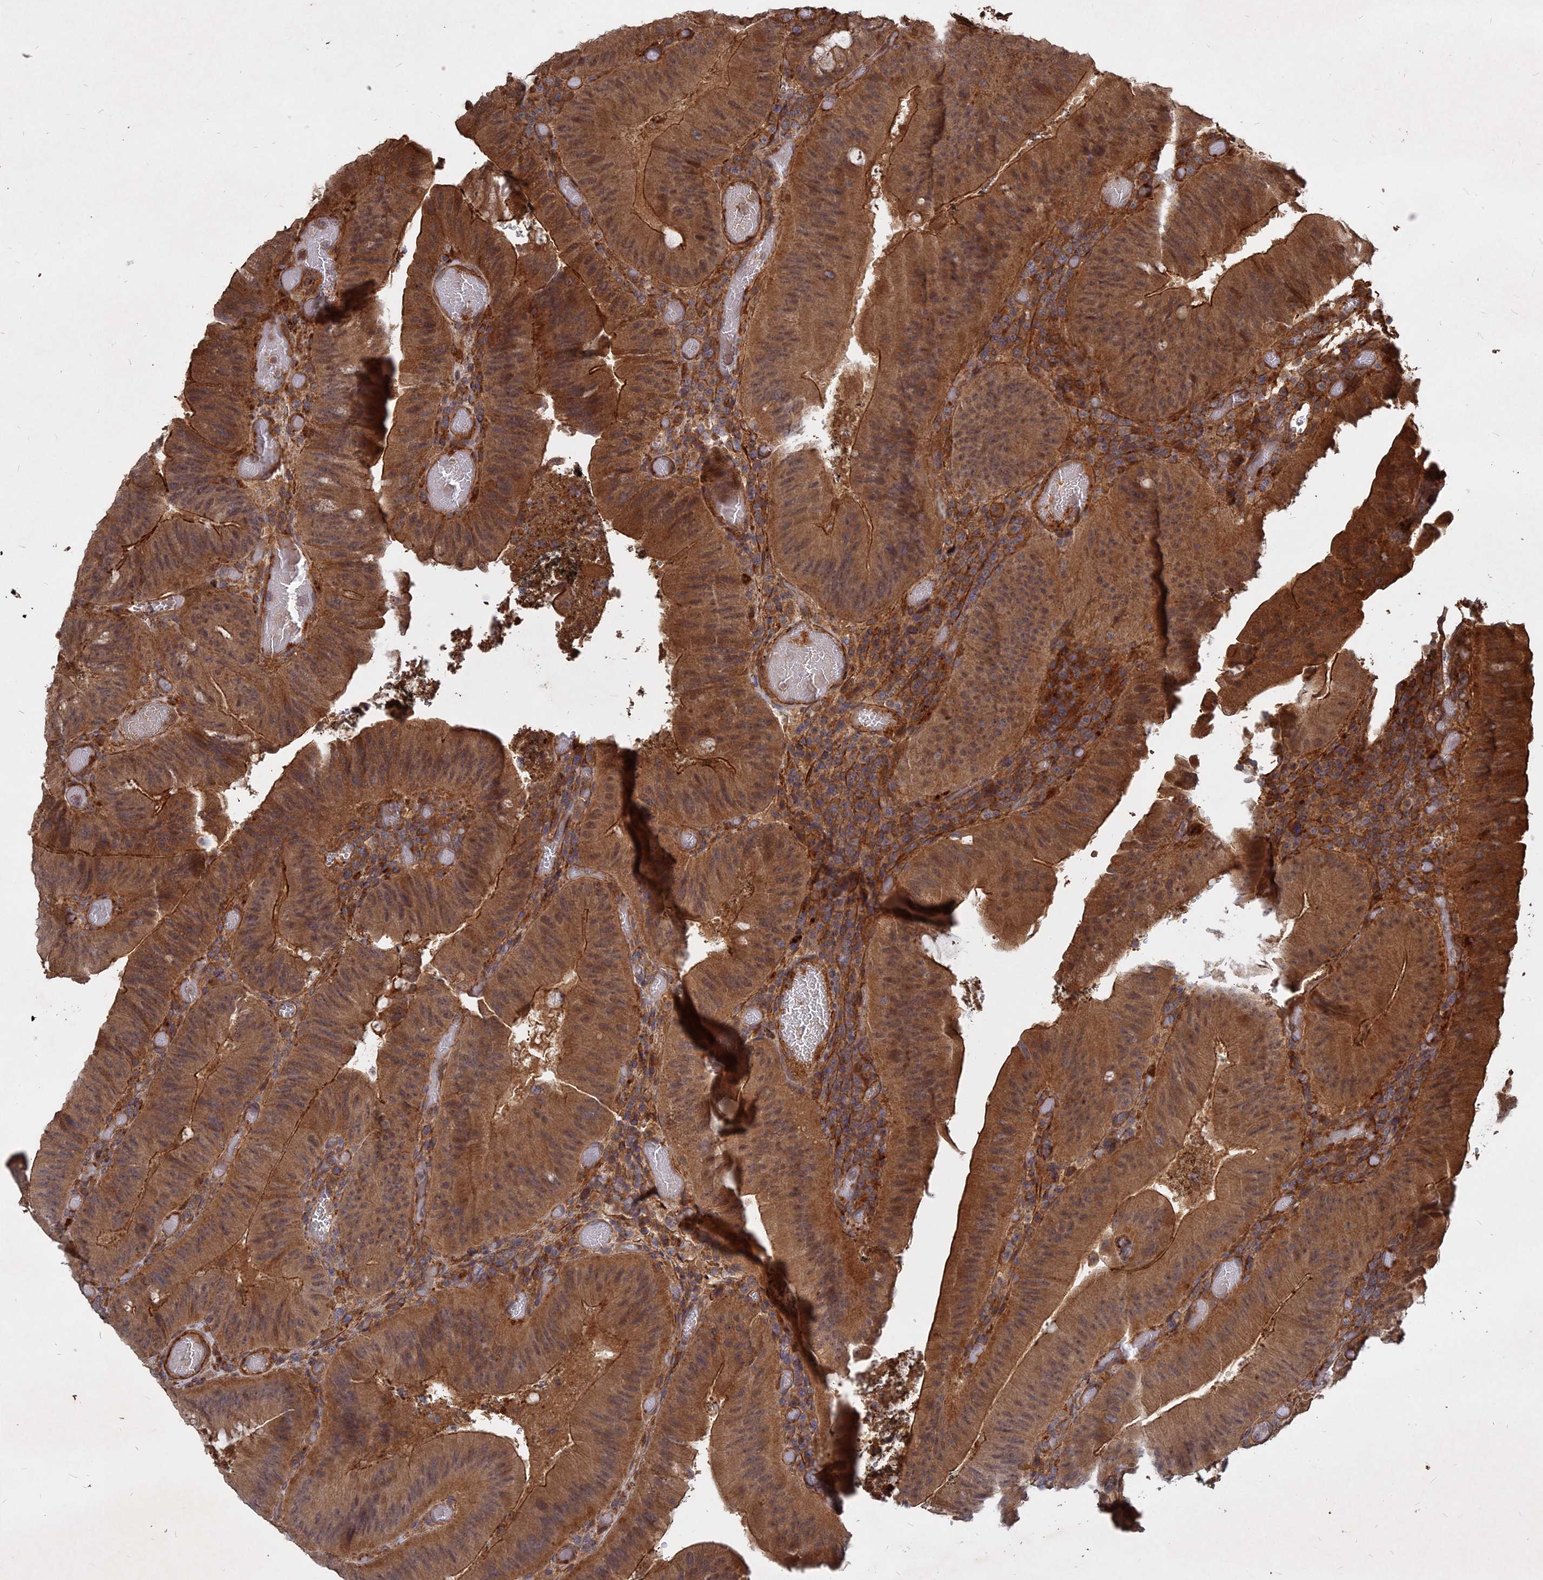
{"staining": {"intensity": "moderate", "quantity": ">75%", "location": "cytoplasmic/membranous"}, "tissue": "colorectal cancer", "cell_type": "Tumor cells", "image_type": "cancer", "snomed": [{"axis": "morphology", "description": "Adenocarcinoma, NOS"}, {"axis": "topography", "description": "Colon"}], "caption": "Adenocarcinoma (colorectal) stained for a protein (brown) displays moderate cytoplasmic/membranous positive positivity in approximately >75% of tumor cells.", "gene": "UBE2W", "patient": {"sex": "female", "age": 43}}